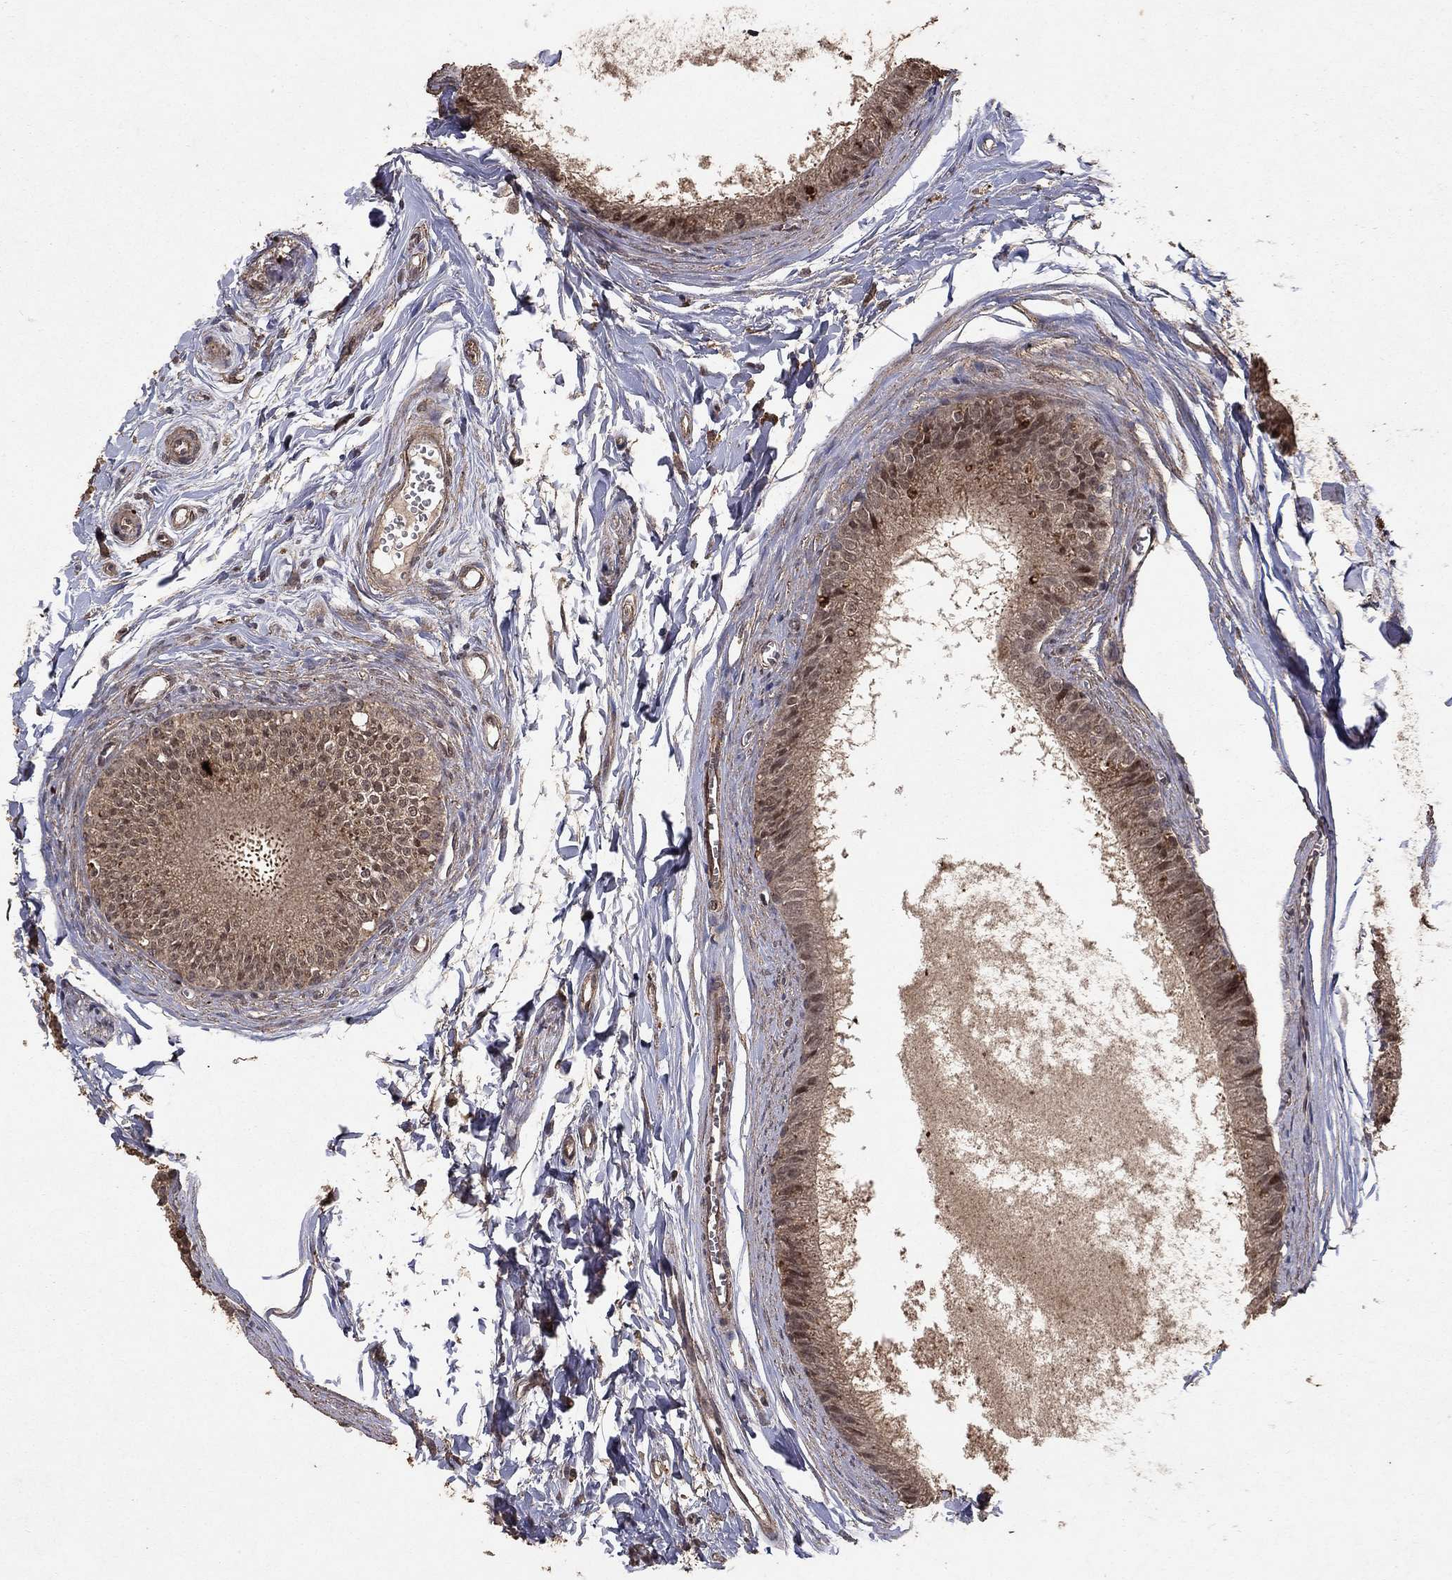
{"staining": {"intensity": "moderate", "quantity": ">75%", "location": "cytoplasmic/membranous"}, "tissue": "epididymis", "cell_type": "Glandular cells", "image_type": "normal", "snomed": [{"axis": "morphology", "description": "Normal tissue, NOS"}, {"axis": "topography", "description": "Epididymis"}], "caption": "Brown immunohistochemical staining in unremarkable epididymis exhibits moderate cytoplasmic/membranous positivity in approximately >75% of glandular cells.", "gene": "PRDM1", "patient": {"sex": "male", "age": 51}}